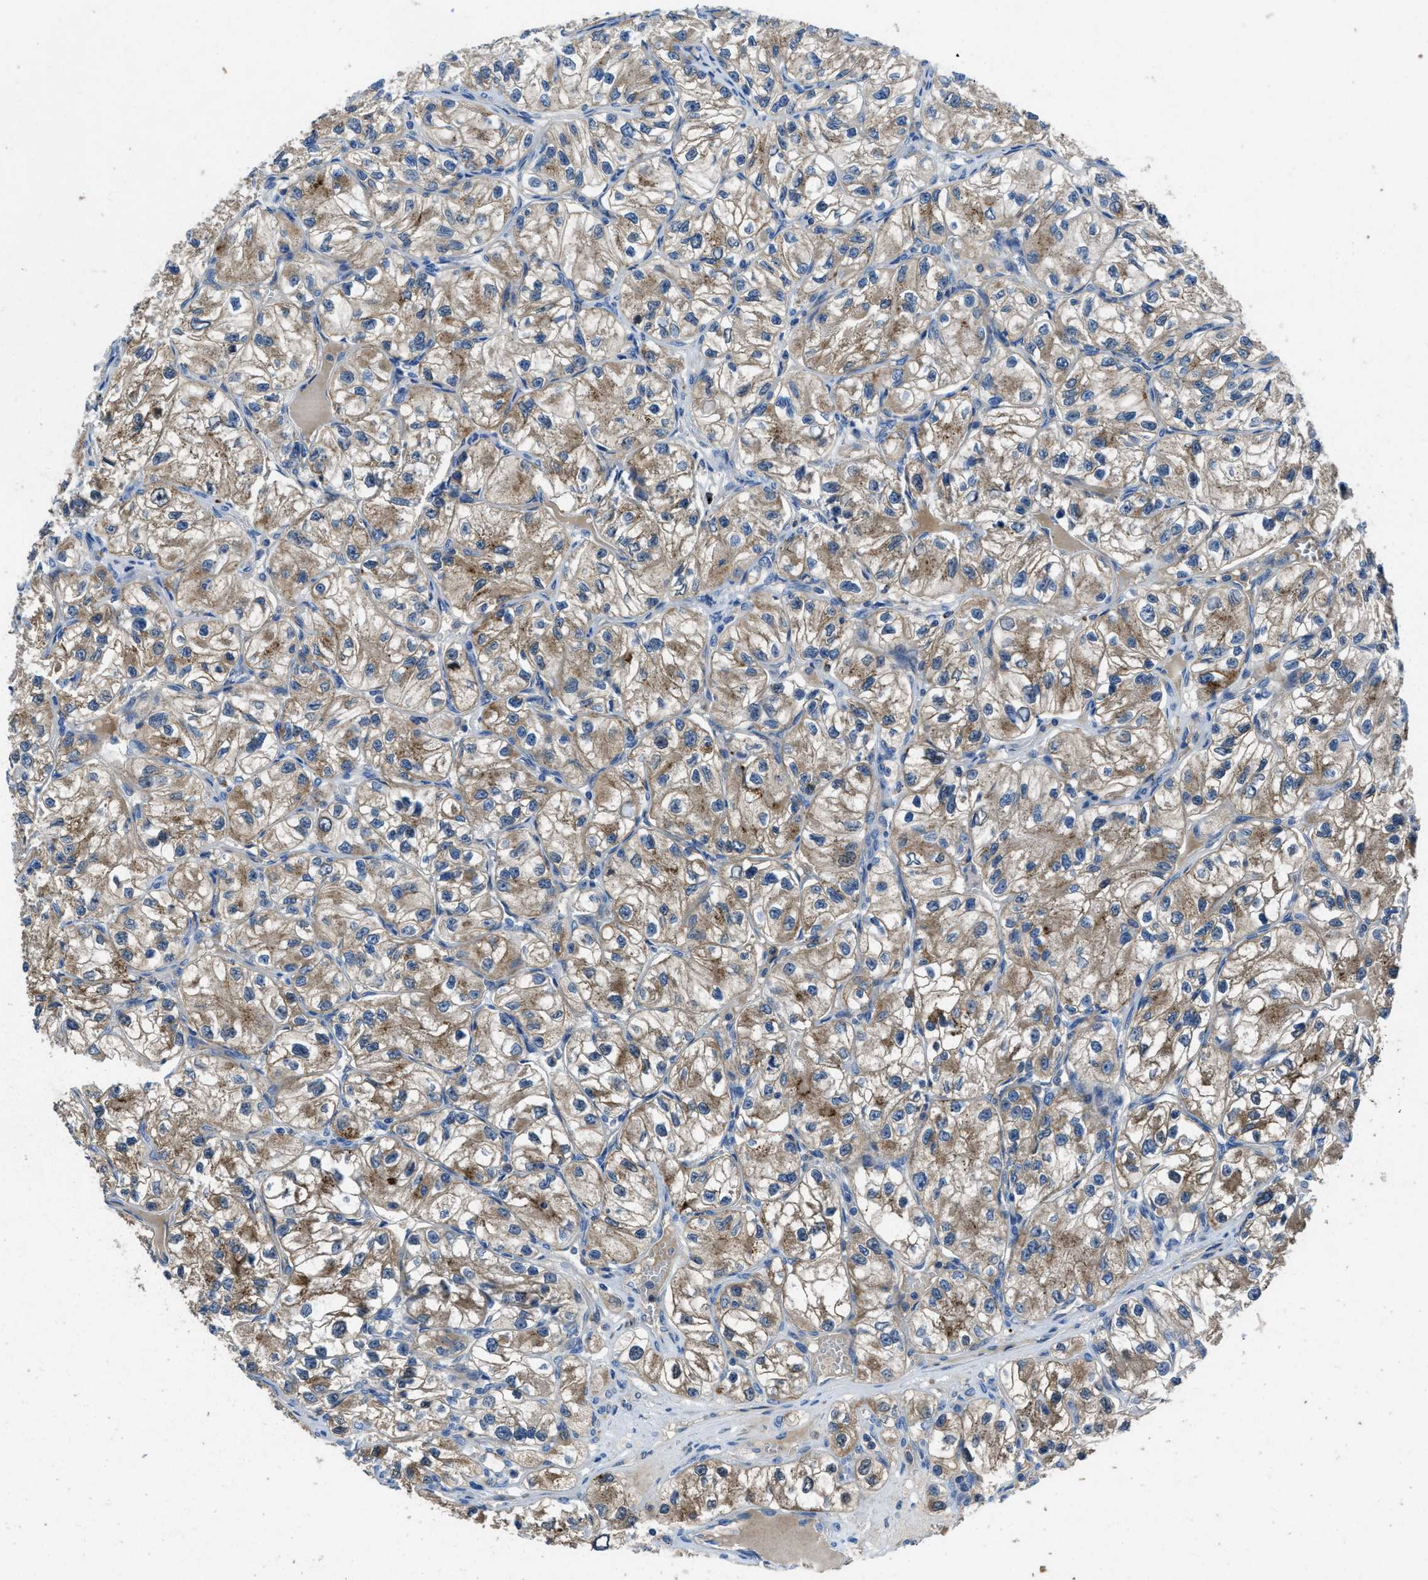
{"staining": {"intensity": "moderate", "quantity": ">75%", "location": "cytoplasmic/membranous"}, "tissue": "renal cancer", "cell_type": "Tumor cells", "image_type": "cancer", "snomed": [{"axis": "morphology", "description": "Adenocarcinoma, NOS"}, {"axis": "topography", "description": "Kidney"}], "caption": "This is a micrograph of immunohistochemistry staining of adenocarcinoma (renal), which shows moderate positivity in the cytoplasmic/membranous of tumor cells.", "gene": "MAP3K20", "patient": {"sex": "female", "age": 57}}